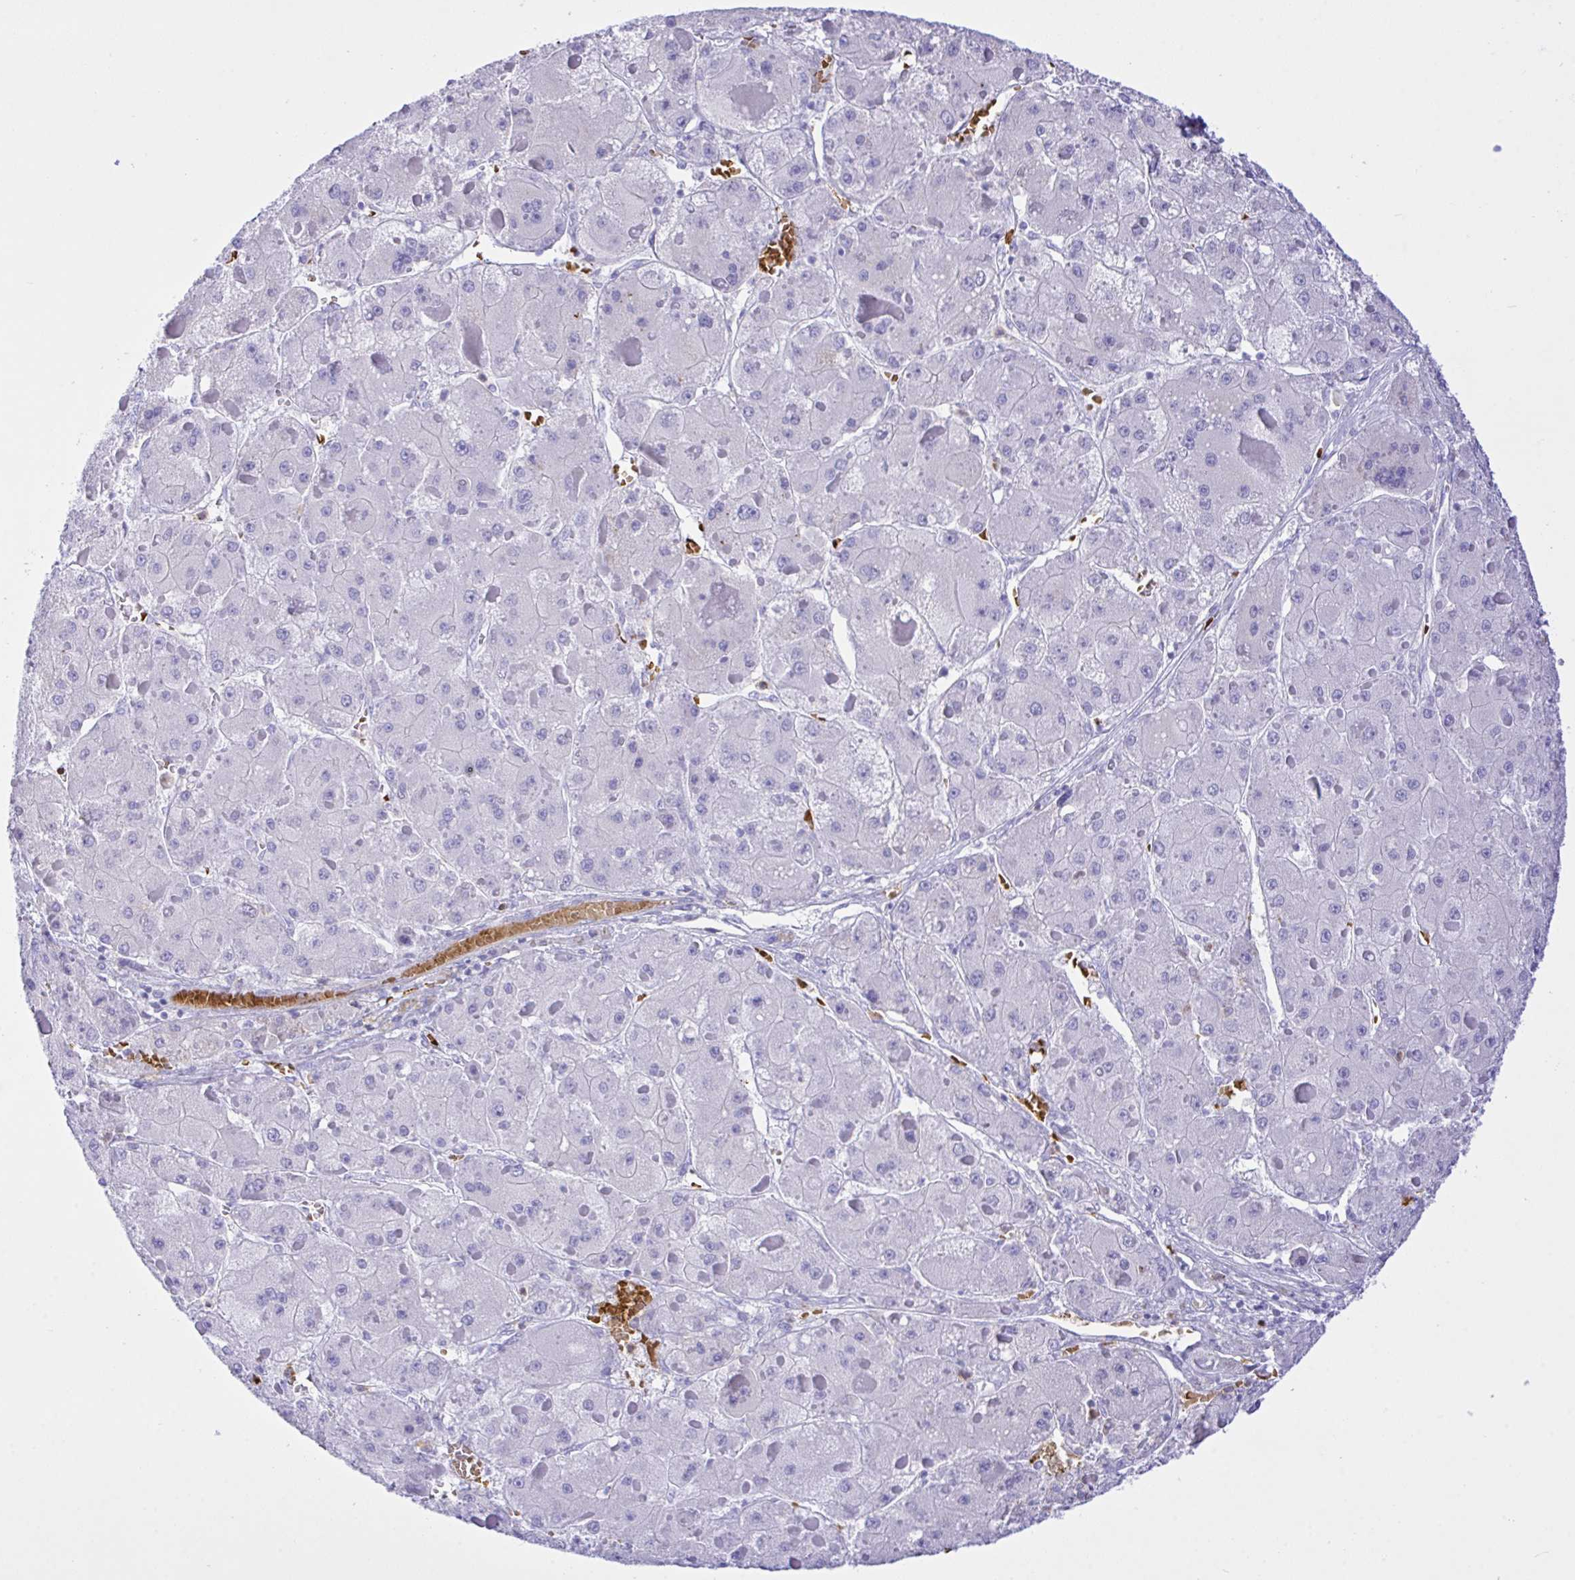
{"staining": {"intensity": "negative", "quantity": "none", "location": "none"}, "tissue": "liver cancer", "cell_type": "Tumor cells", "image_type": "cancer", "snomed": [{"axis": "morphology", "description": "Carcinoma, Hepatocellular, NOS"}, {"axis": "topography", "description": "Liver"}], "caption": "Tumor cells show no significant protein staining in liver hepatocellular carcinoma. (Immunohistochemistry, brightfield microscopy, high magnification).", "gene": "ZNF221", "patient": {"sex": "female", "age": 73}}